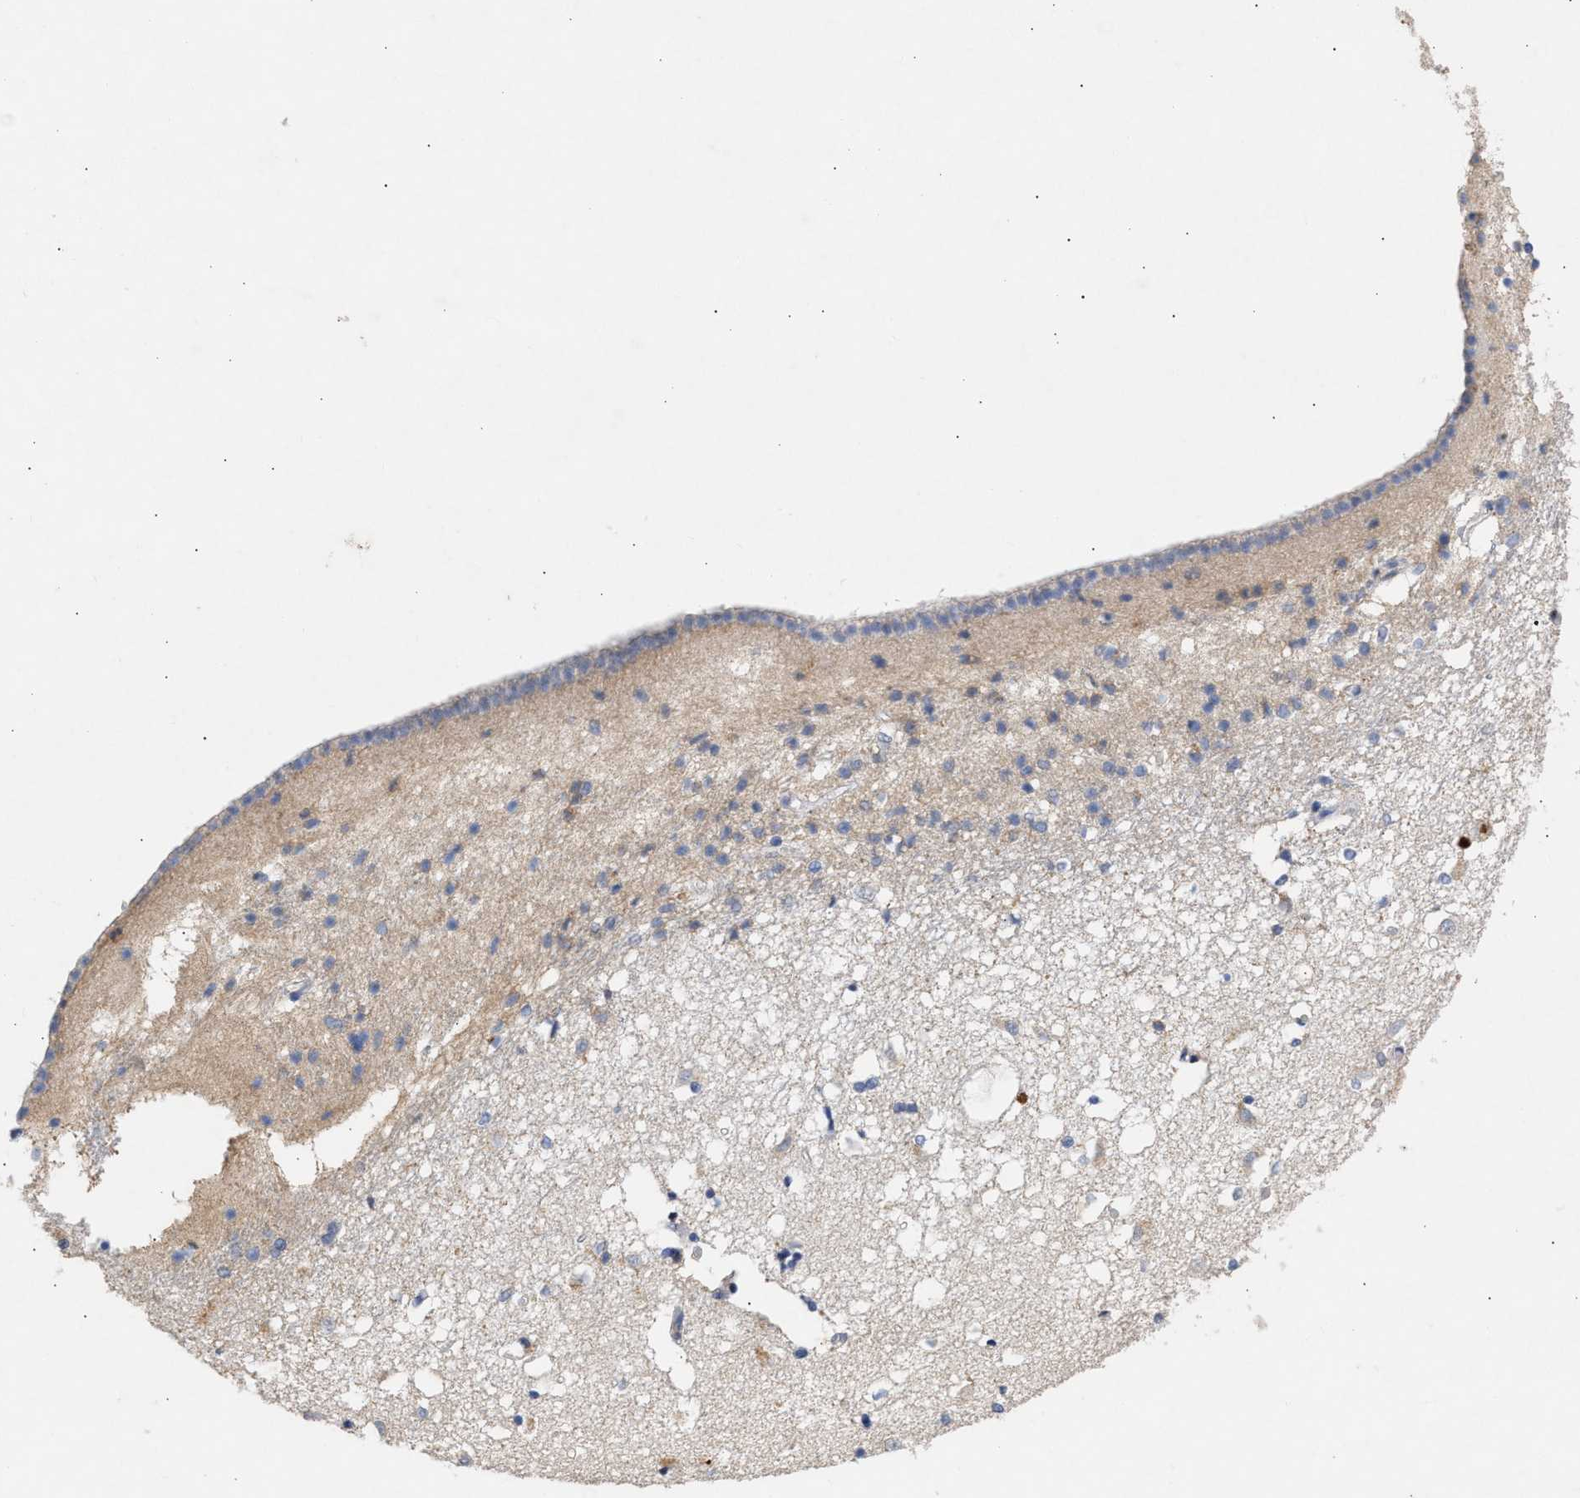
{"staining": {"intensity": "negative", "quantity": "none", "location": "none"}, "tissue": "caudate", "cell_type": "Glial cells", "image_type": "normal", "snomed": [{"axis": "morphology", "description": "Normal tissue, NOS"}, {"axis": "topography", "description": "Lateral ventricle wall"}], "caption": "This is an immunohistochemistry (IHC) micrograph of benign caudate. There is no positivity in glial cells.", "gene": "SELENOM", "patient": {"sex": "male", "age": 45}}